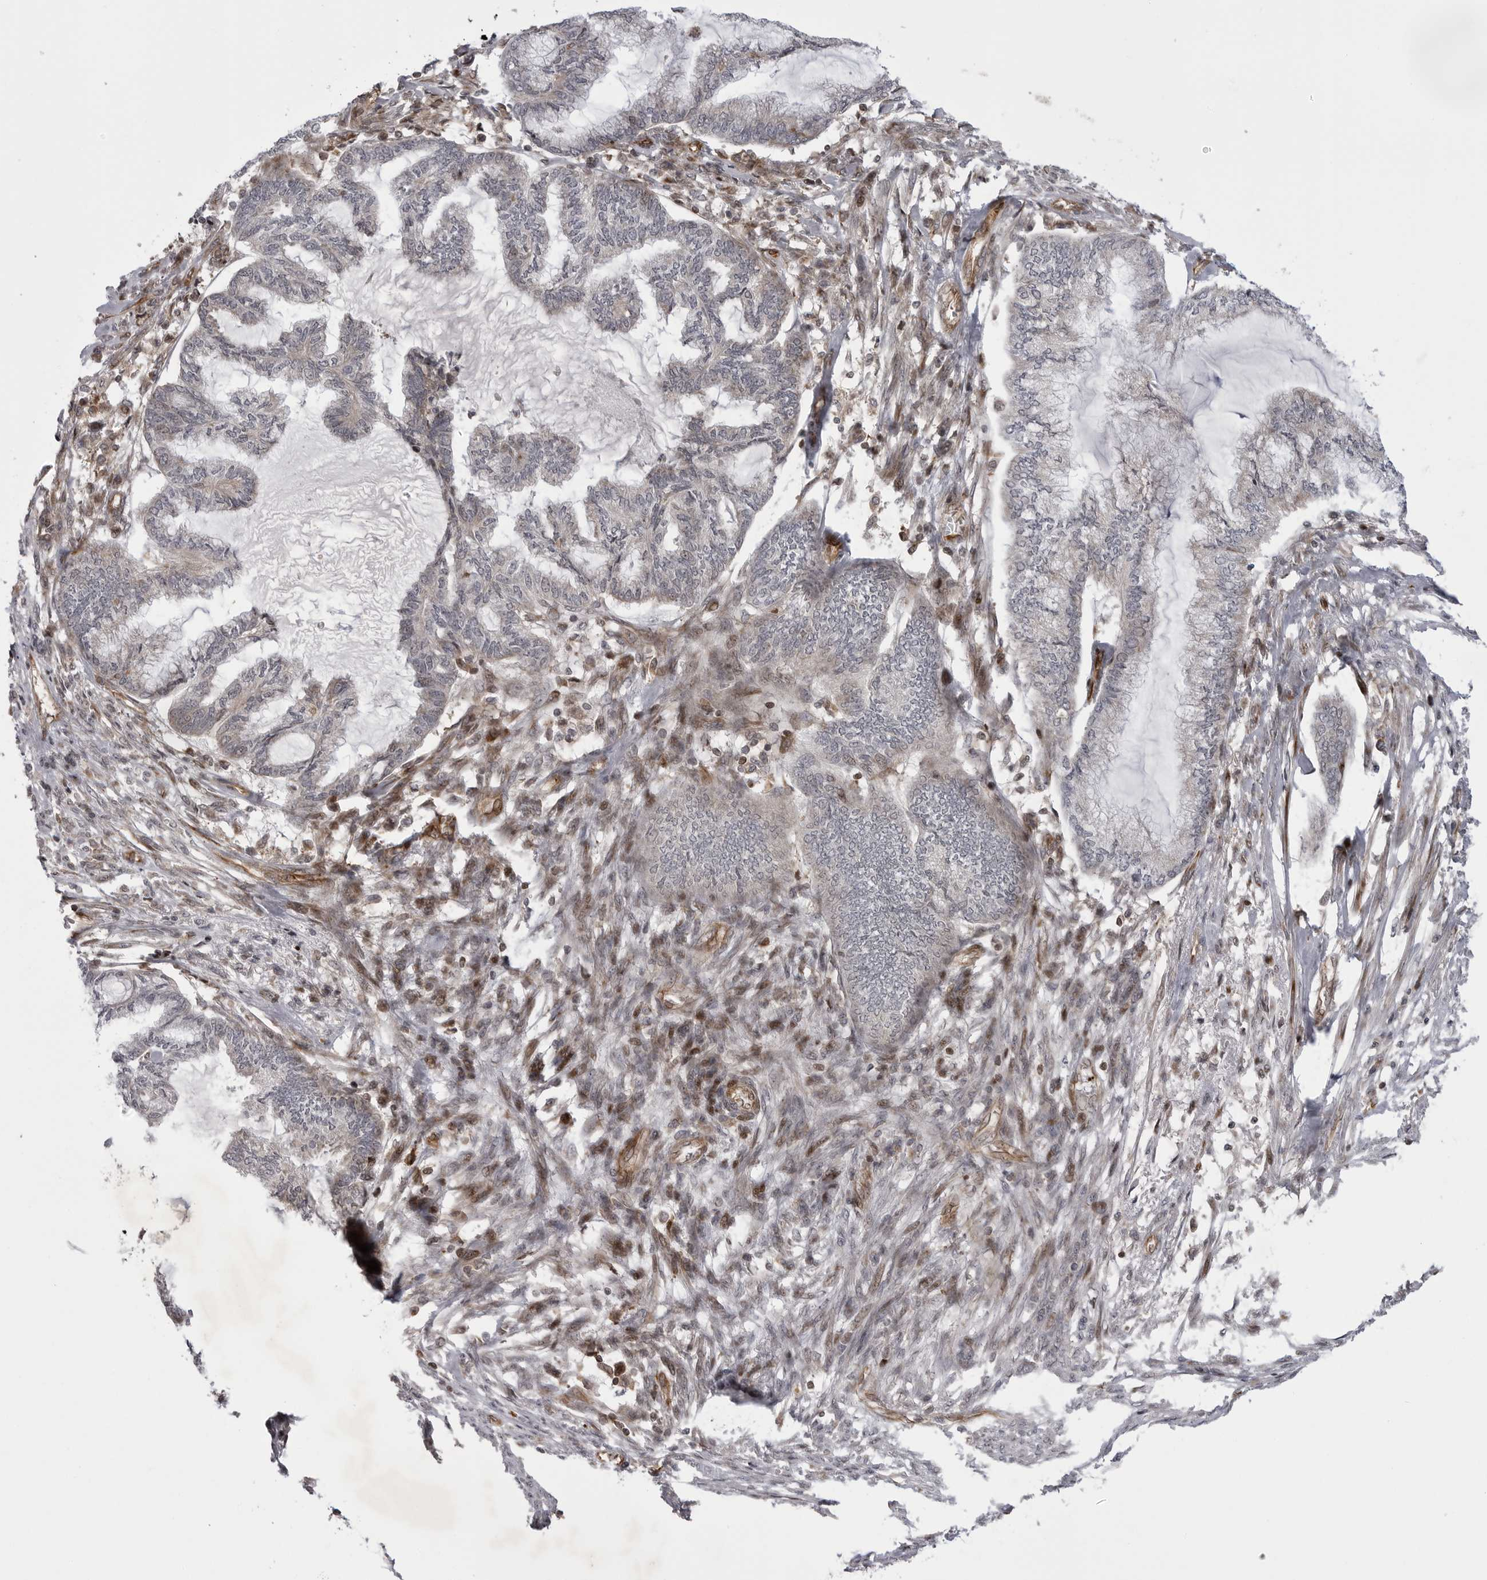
{"staining": {"intensity": "negative", "quantity": "none", "location": "none"}, "tissue": "endometrial cancer", "cell_type": "Tumor cells", "image_type": "cancer", "snomed": [{"axis": "morphology", "description": "Adenocarcinoma, NOS"}, {"axis": "topography", "description": "Endometrium"}], "caption": "A photomicrograph of endometrial cancer (adenocarcinoma) stained for a protein exhibits no brown staining in tumor cells.", "gene": "ABL1", "patient": {"sex": "female", "age": 86}}